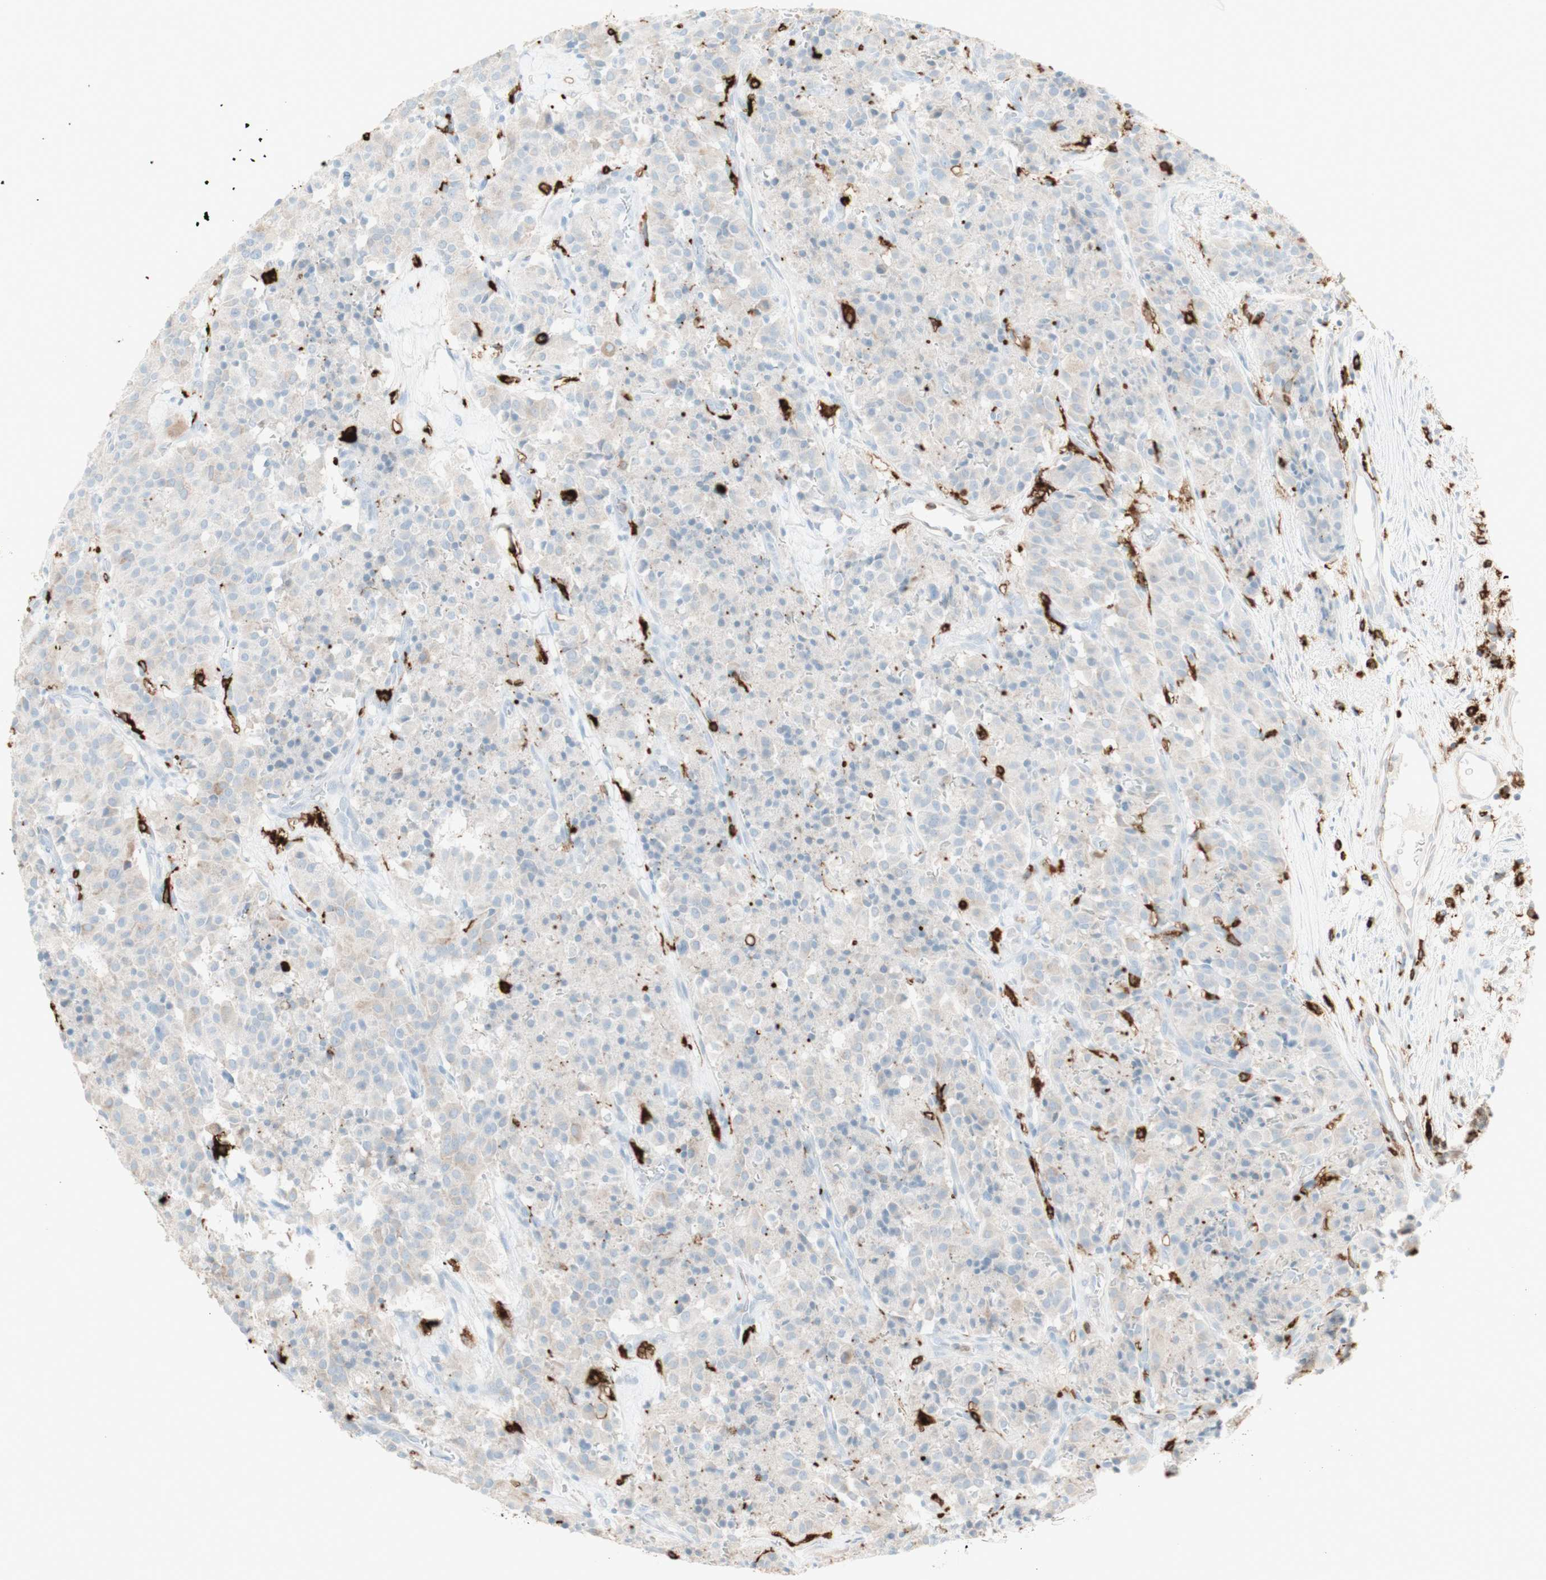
{"staining": {"intensity": "weak", "quantity": "25%-75%", "location": "cytoplasmic/membranous"}, "tissue": "carcinoid", "cell_type": "Tumor cells", "image_type": "cancer", "snomed": [{"axis": "morphology", "description": "Carcinoid, malignant, NOS"}, {"axis": "topography", "description": "Lung"}], "caption": "Immunohistochemical staining of human carcinoid reveals weak cytoplasmic/membranous protein staining in about 25%-75% of tumor cells.", "gene": "HLA-DPB1", "patient": {"sex": "male", "age": 30}}